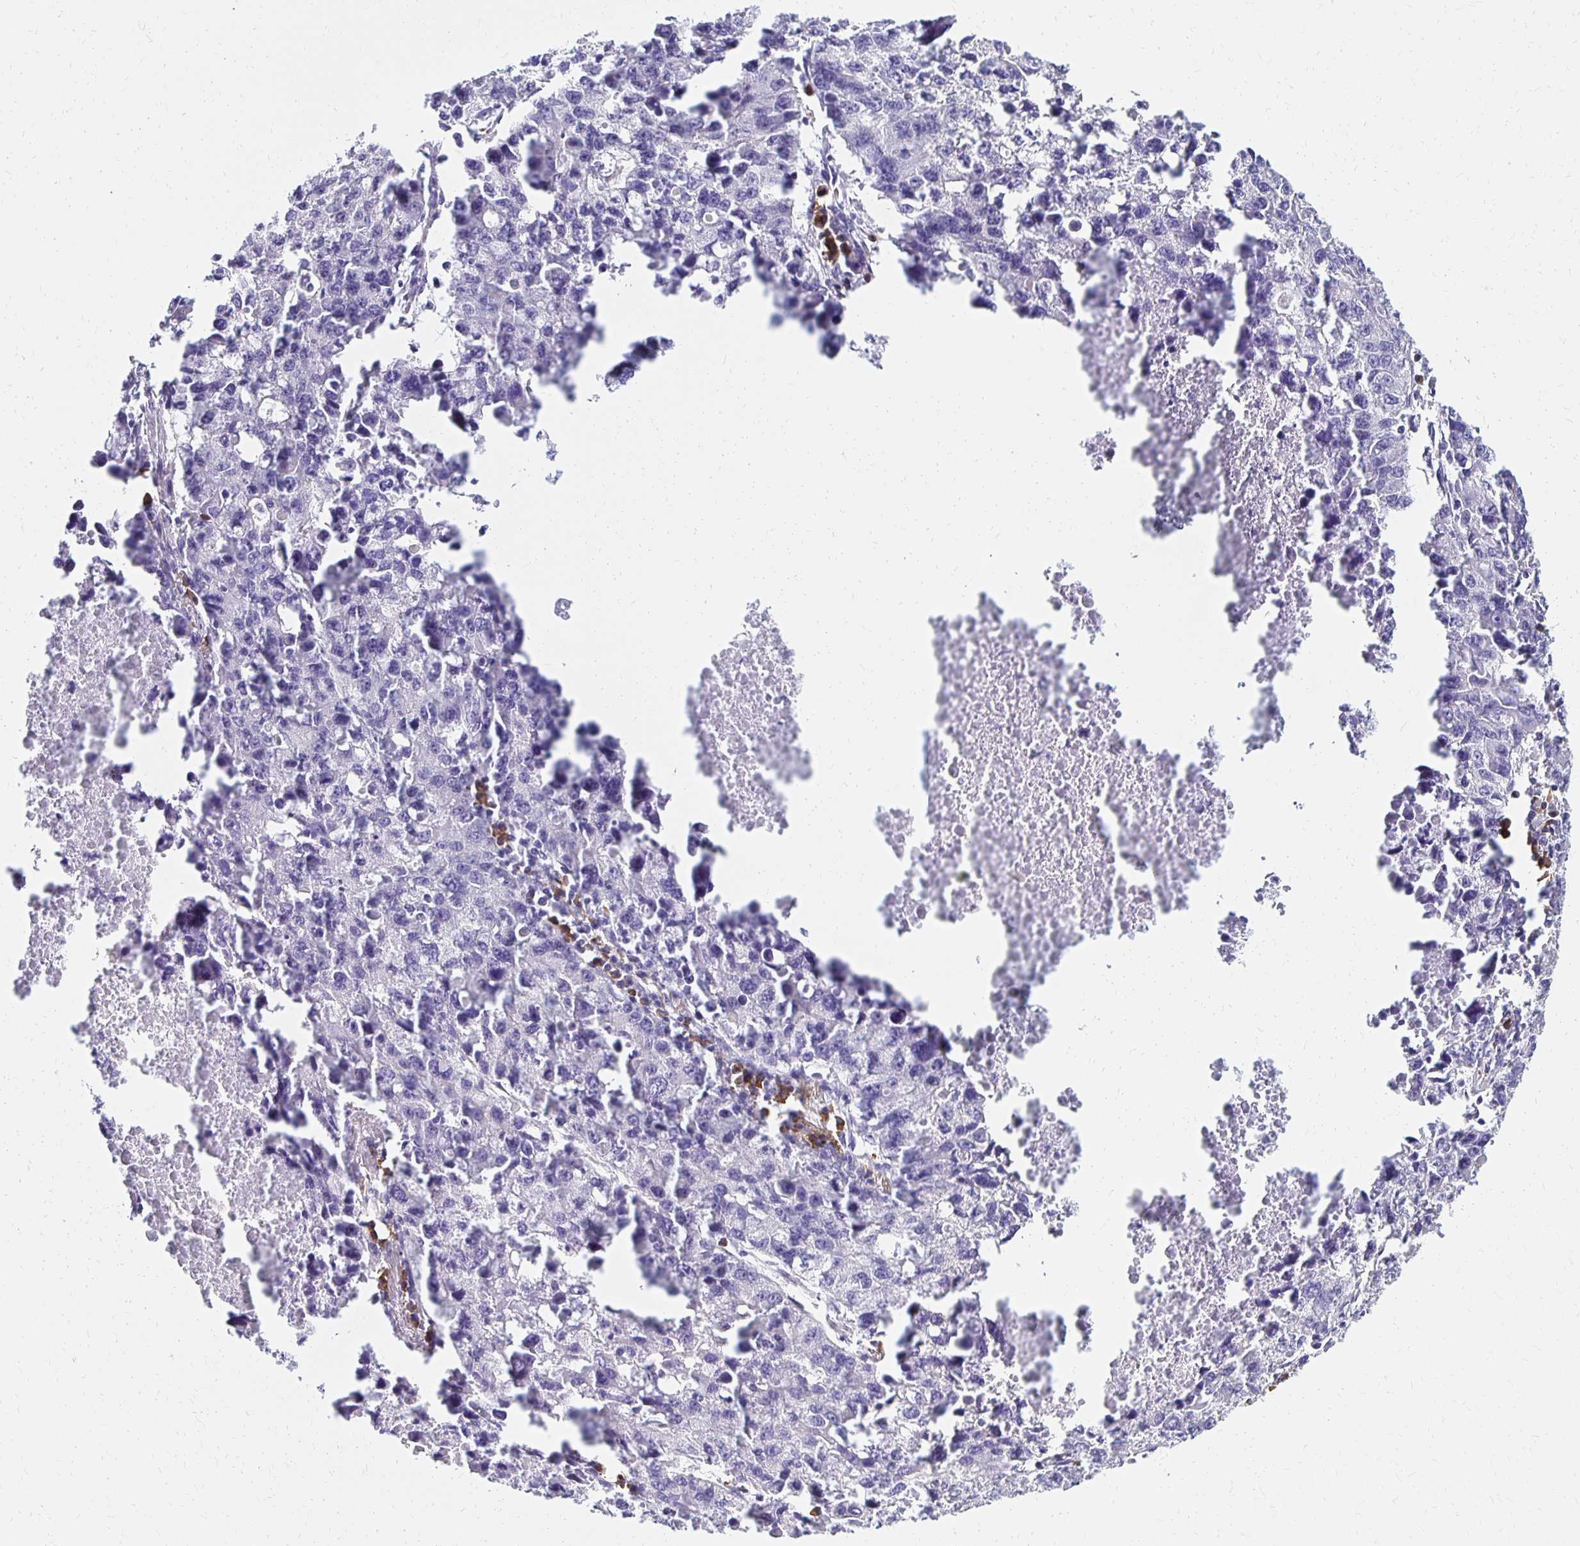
{"staining": {"intensity": "negative", "quantity": "none", "location": "none"}, "tissue": "lung cancer", "cell_type": "Tumor cells", "image_type": "cancer", "snomed": [{"axis": "morphology", "description": "Adenocarcinoma, NOS"}, {"axis": "topography", "description": "Lung"}], "caption": "This histopathology image is of lung cancer (adenocarcinoma) stained with IHC to label a protein in brown with the nuclei are counter-stained blue. There is no staining in tumor cells. (Brightfield microscopy of DAB IHC at high magnification).", "gene": "FNTB", "patient": {"sex": "female", "age": 51}}